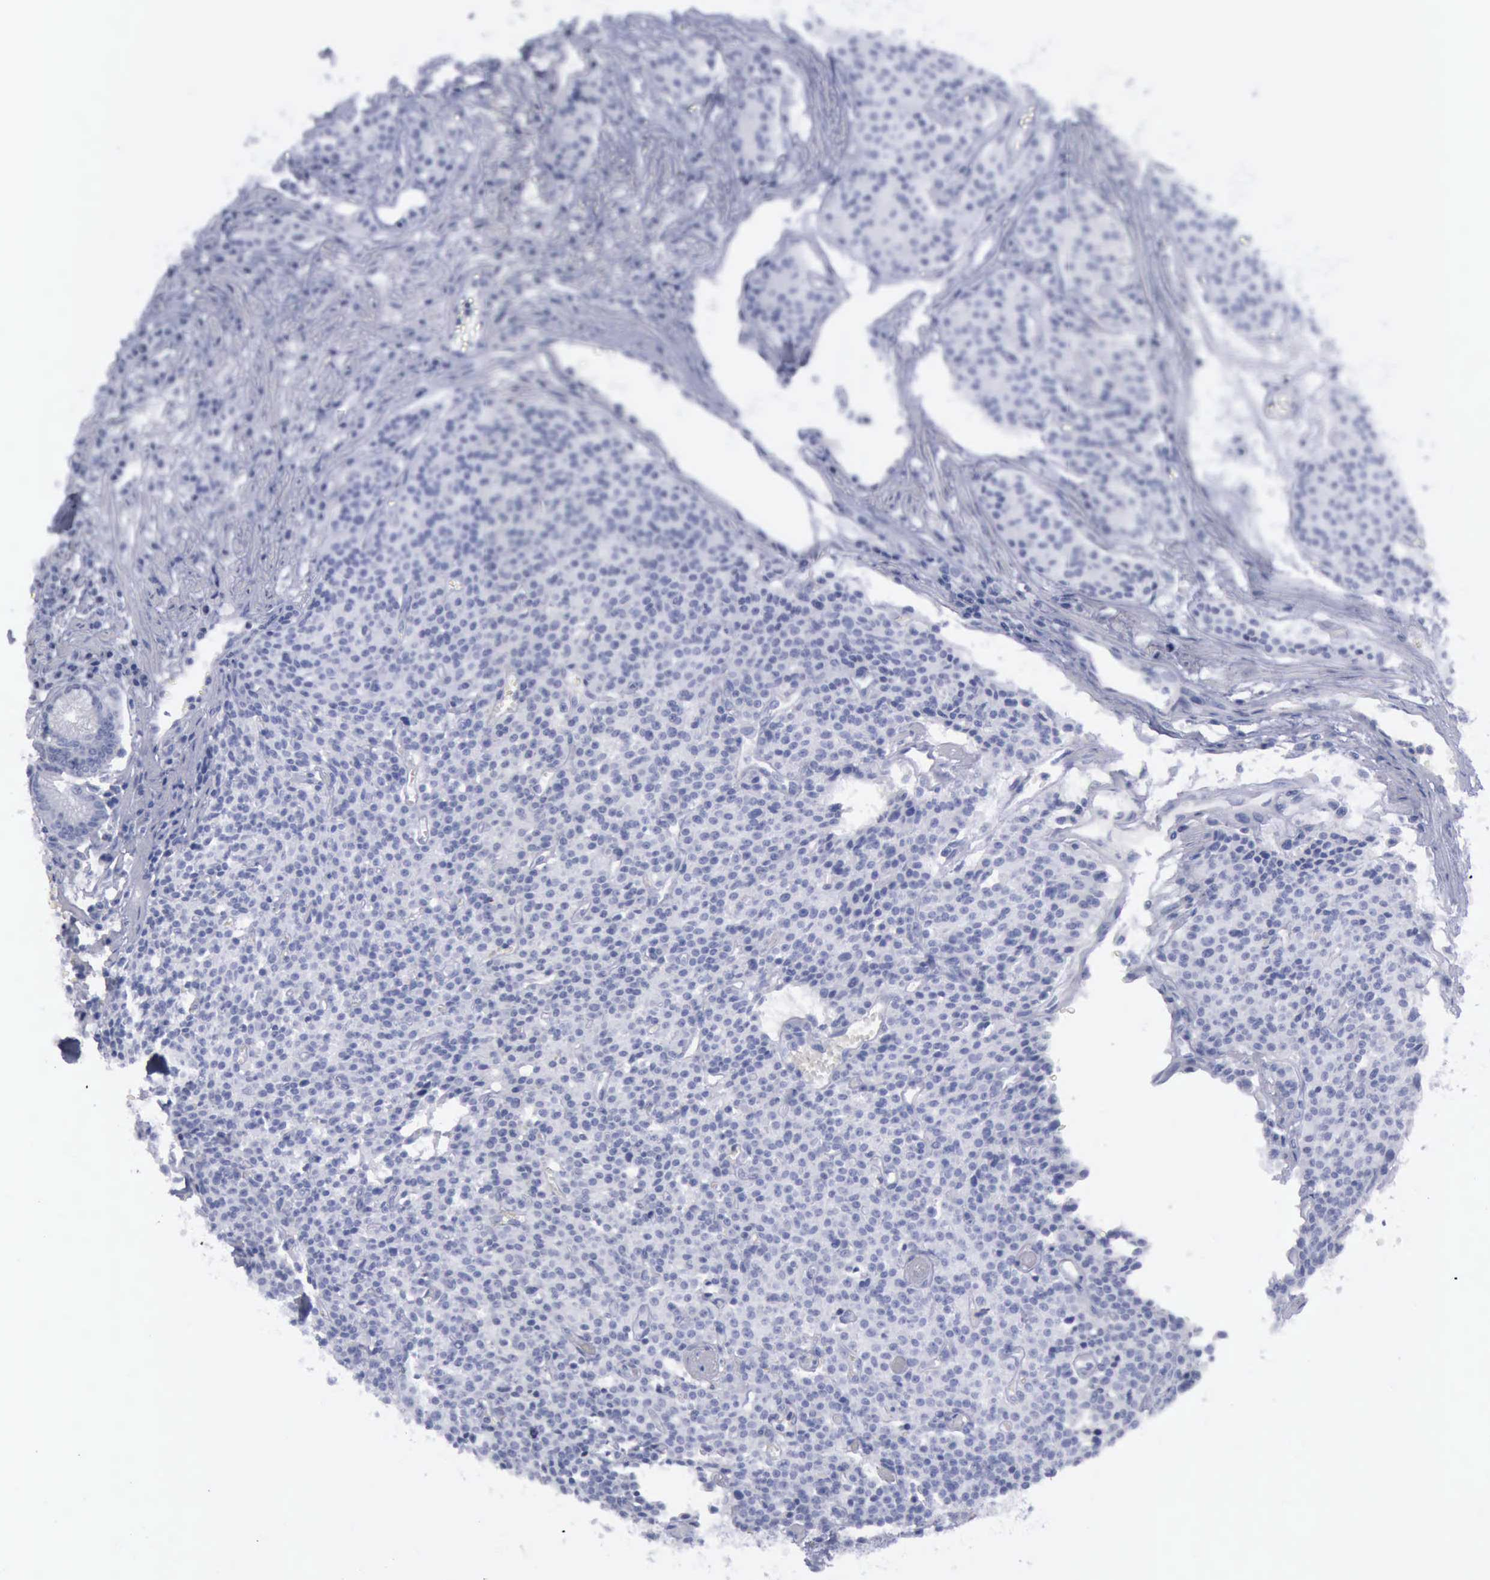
{"staining": {"intensity": "negative", "quantity": "none", "location": "none"}, "tissue": "carcinoid", "cell_type": "Tumor cells", "image_type": "cancer", "snomed": [{"axis": "morphology", "description": "Carcinoid, malignant, NOS"}, {"axis": "topography", "description": "Stomach"}], "caption": "Immunohistochemistry (IHC) of human carcinoid (malignant) exhibits no expression in tumor cells. The staining is performed using DAB (3,3'-diaminobenzidine) brown chromogen with nuclei counter-stained in using hematoxylin.", "gene": "KRT13", "patient": {"sex": "female", "age": 76}}